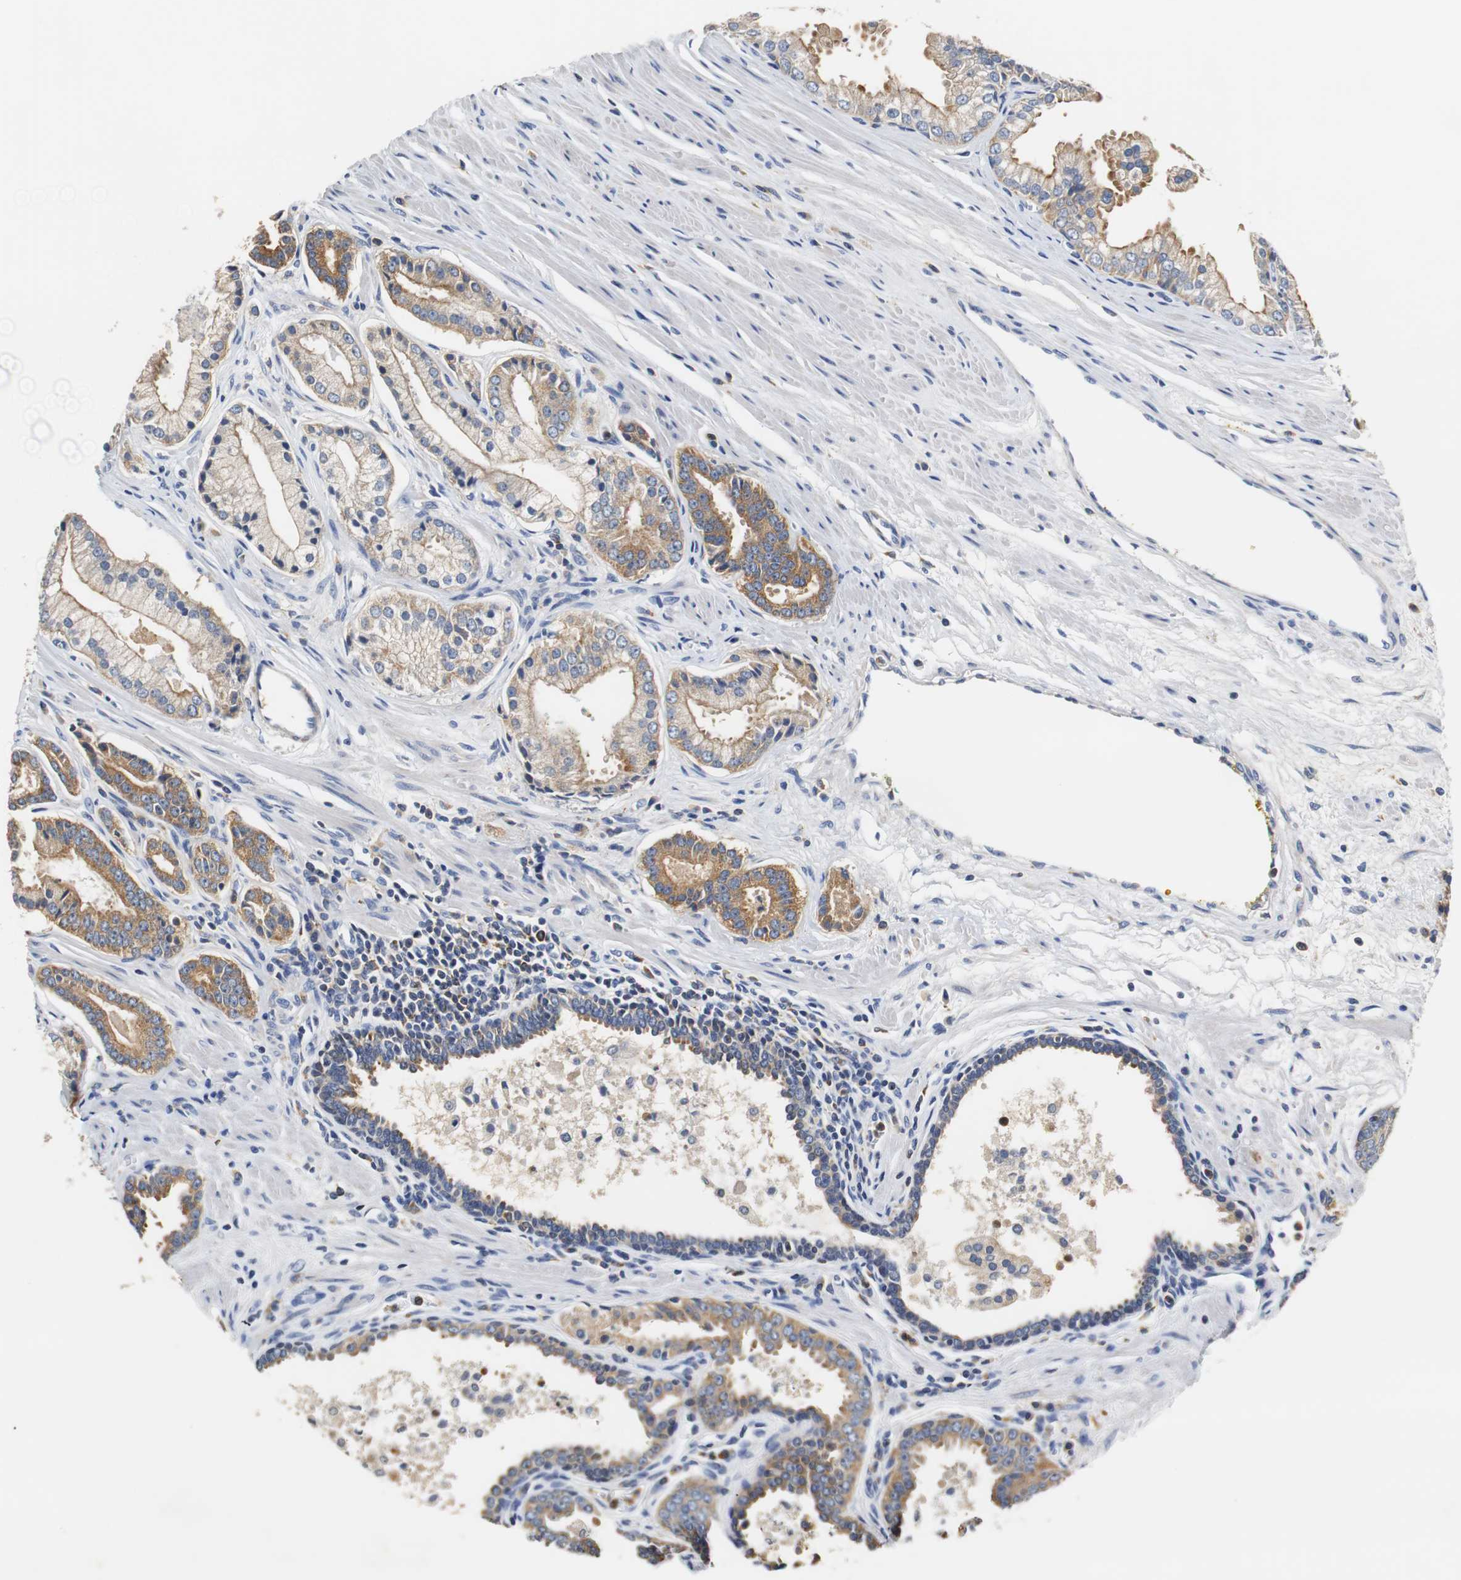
{"staining": {"intensity": "moderate", "quantity": ">75%", "location": "cytoplasmic/membranous"}, "tissue": "prostate cancer", "cell_type": "Tumor cells", "image_type": "cancer", "snomed": [{"axis": "morphology", "description": "Adenocarcinoma, High grade"}, {"axis": "topography", "description": "Prostate"}], "caption": "A brown stain shows moderate cytoplasmic/membranous positivity of a protein in human adenocarcinoma (high-grade) (prostate) tumor cells.", "gene": "VAMP8", "patient": {"sex": "male", "age": 67}}